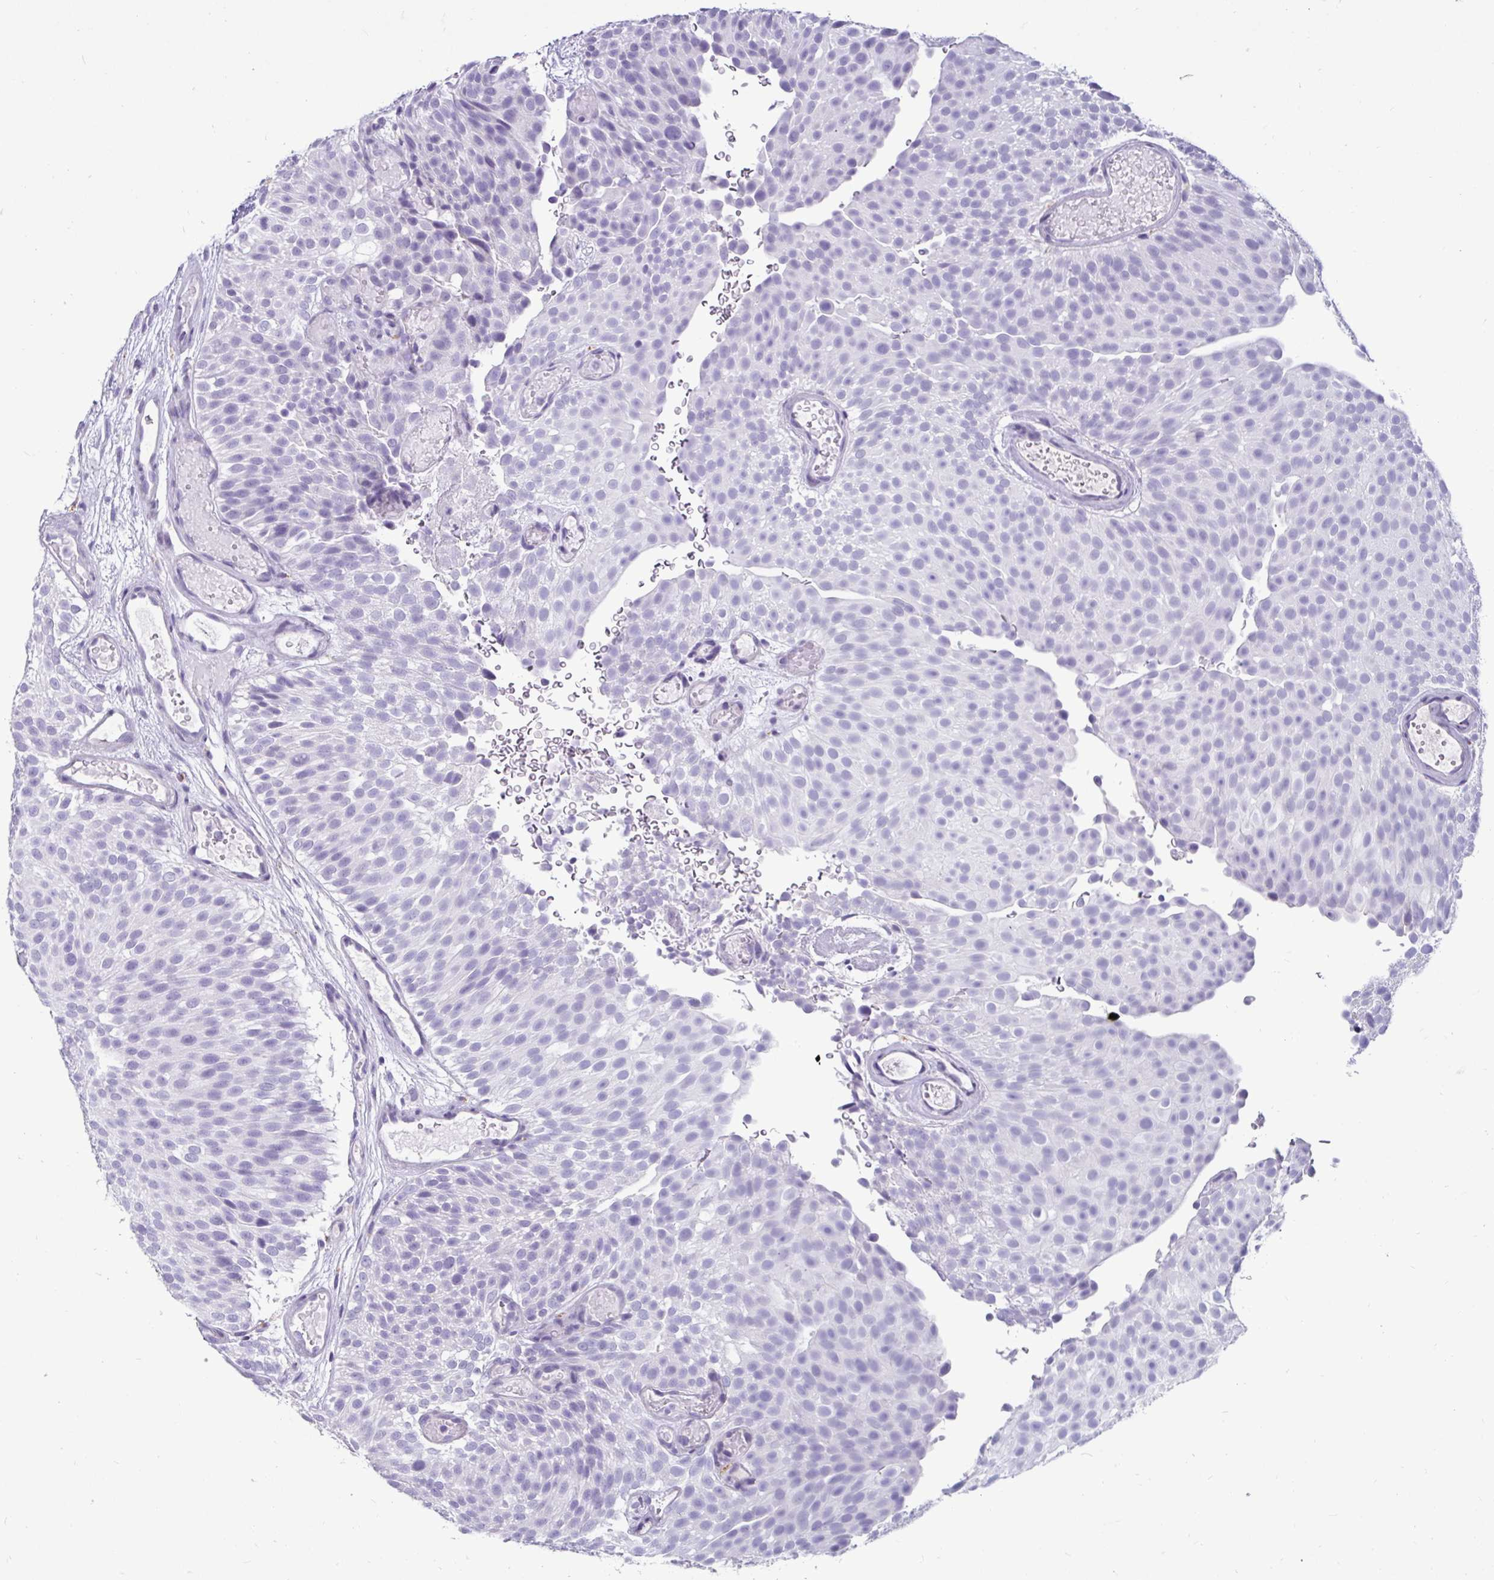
{"staining": {"intensity": "negative", "quantity": "none", "location": "none"}, "tissue": "urothelial cancer", "cell_type": "Tumor cells", "image_type": "cancer", "snomed": [{"axis": "morphology", "description": "Urothelial carcinoma, Low grade"}, {"axis": "topography", "description": "Urinary bladder"}], "caption": "Immunohistochemical staining of urothelial carcinoma (low-grade) exhibits no significant staining in tumor cells.", "gene": "CTSZ", "patient": {"sex": "male", "age": 78}}